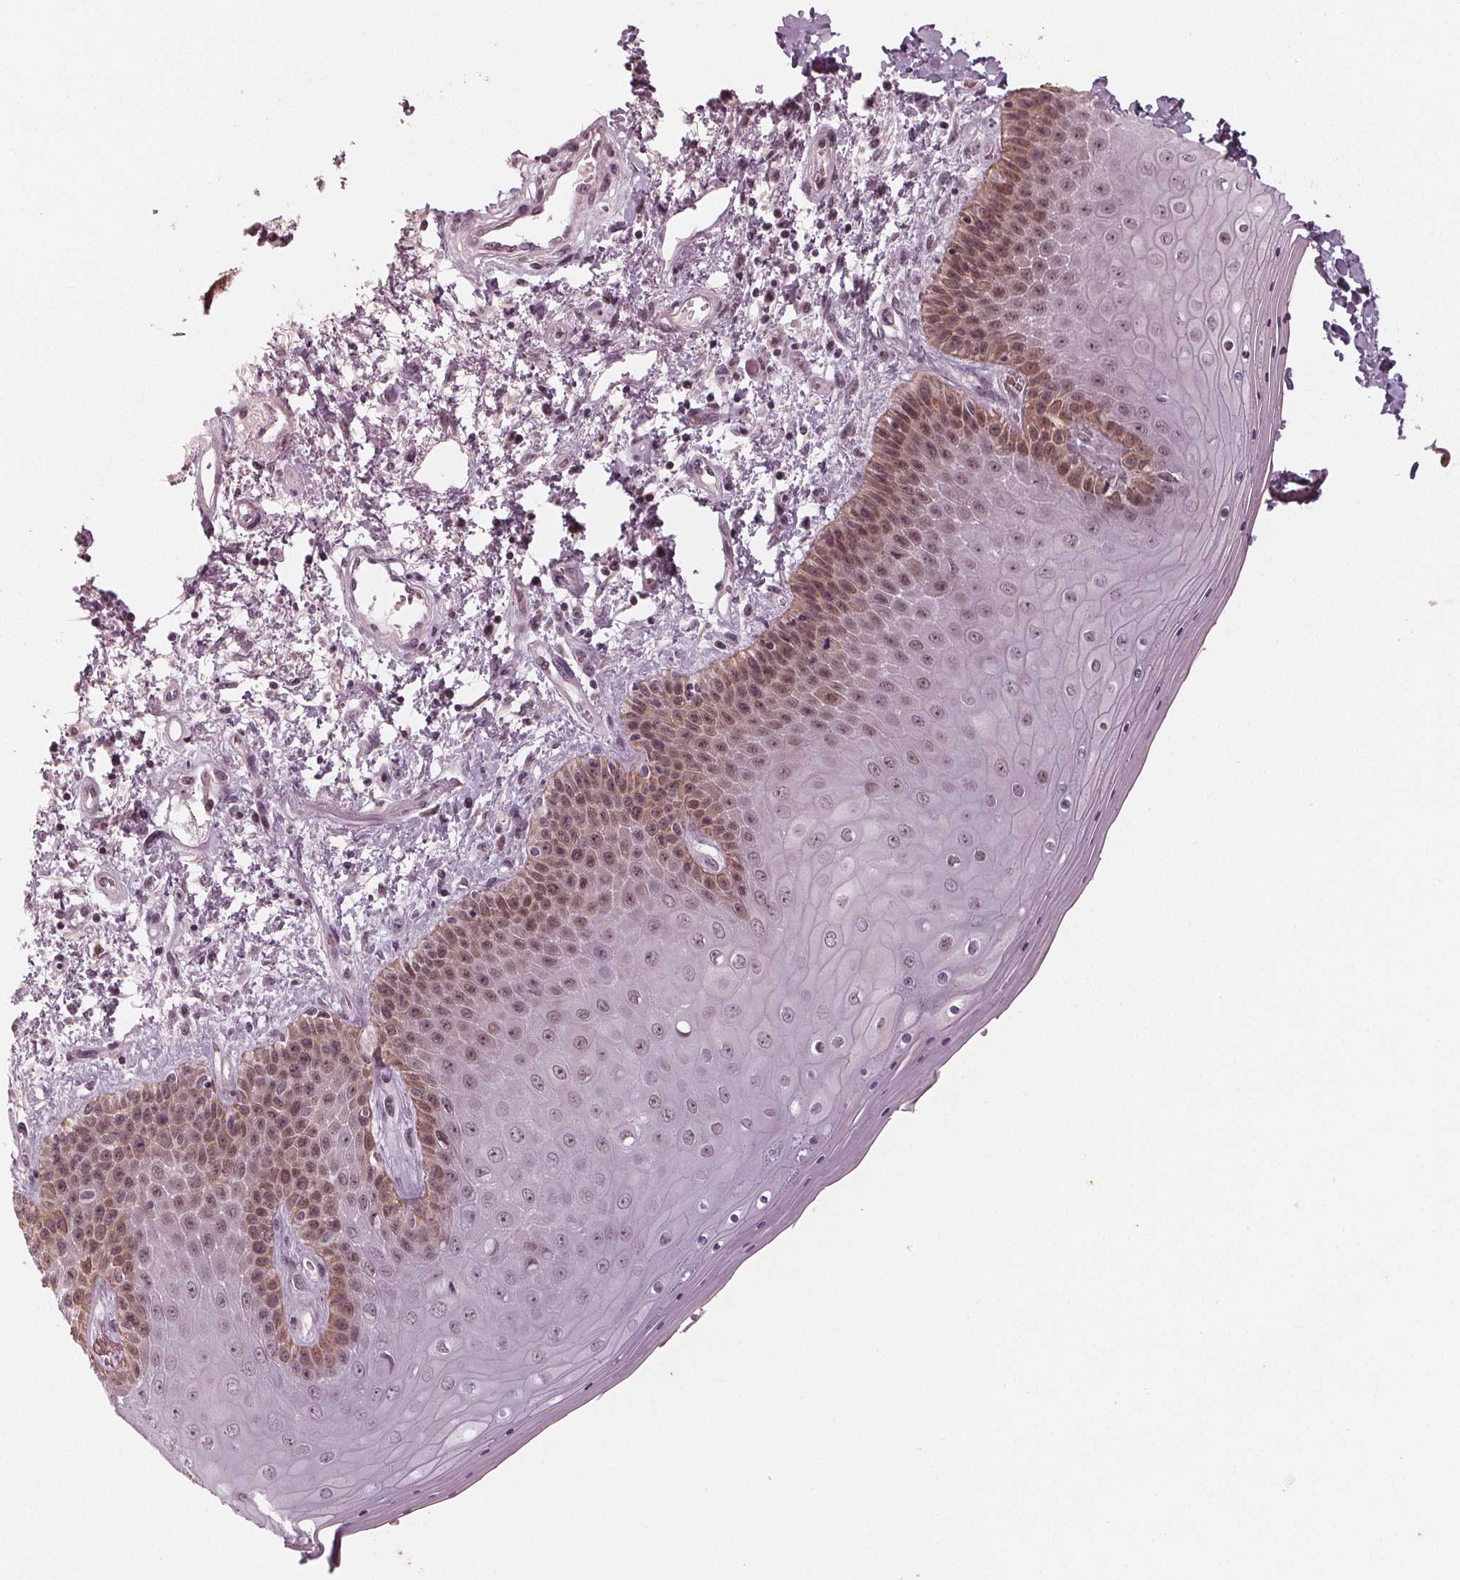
{"staining": {"intensity": "moderate", "quantity": "25%-75%", "location": "nuclear"}, "tissue": "skin", "cell_type": "Epidermal cells", "image_type": "normal", "snomed": [{"axis": "morphology", "description": "Normal tissue, NOS"}, {"axis": "topography", "description": "Anal"}], "caption": "DAB (3,3'-diaminobenzidine) immunohistochemical staining of benign human skin shows moderate nuclear protein expression in about 25%-75% of epidermal cells.", "gene": "DNMT3L", "patient": {"sex": "female", "age": 46}}